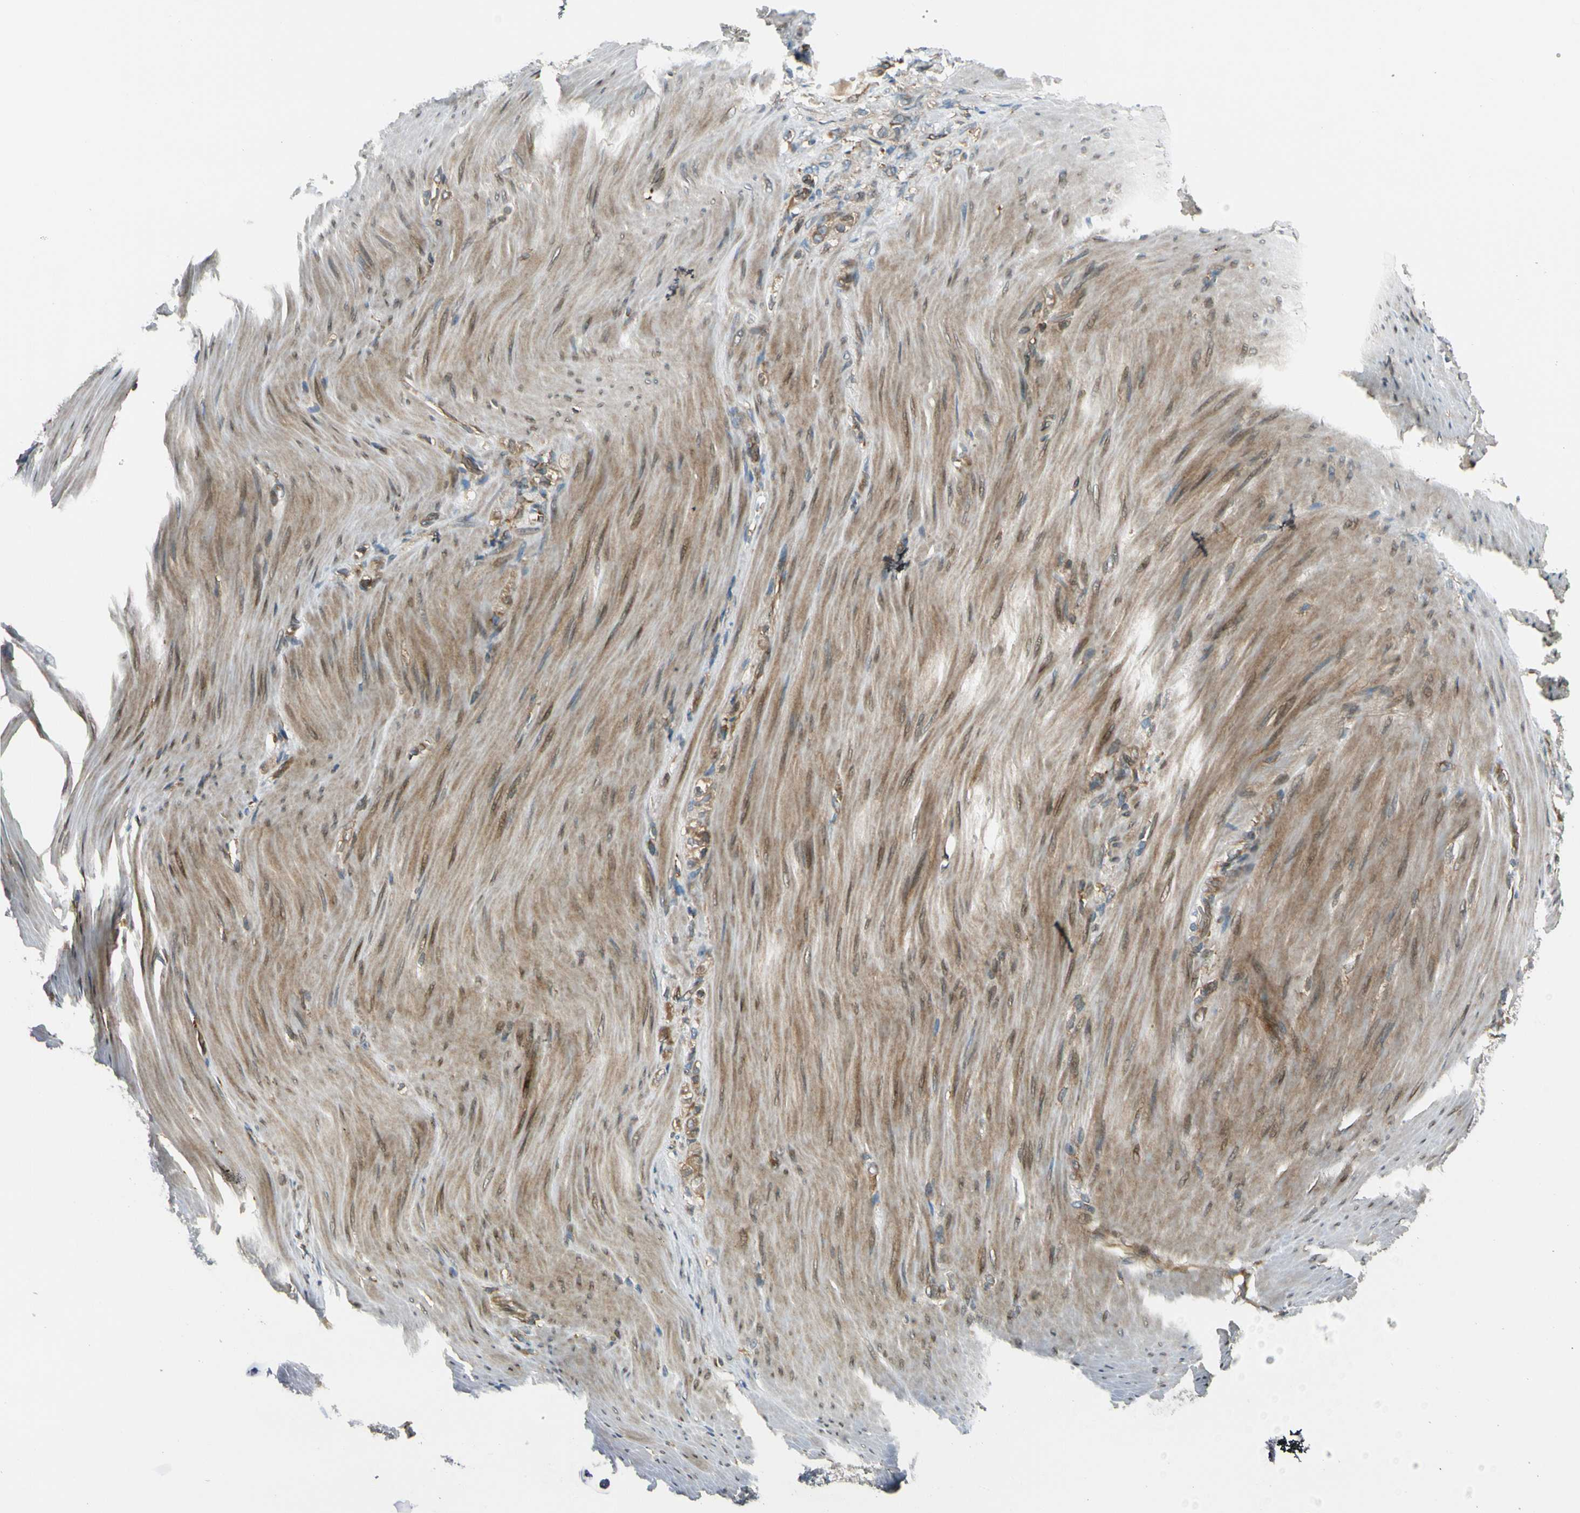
{"staining": {"intensity": "weak", "quantity": ">75%", "location": "cytoplasmic/membranous"}, "tissue": "stomach cancer", "cell_type": "Tumor cells", "image_type": "cancer", "snomed": [{"axis": "morphology", "description": "Adenocarcinoma, NOS"}, {"axis": "topography", "description": "Stomach"}], "caption": "This is an image of IHC staining of stomach cancer (adenocarcinoma), which shows weak positivity in the cytoplasmic/membranous of tumor cells.", "gene": "TRIO", "patient": {"sex": "male", "age": 82}}